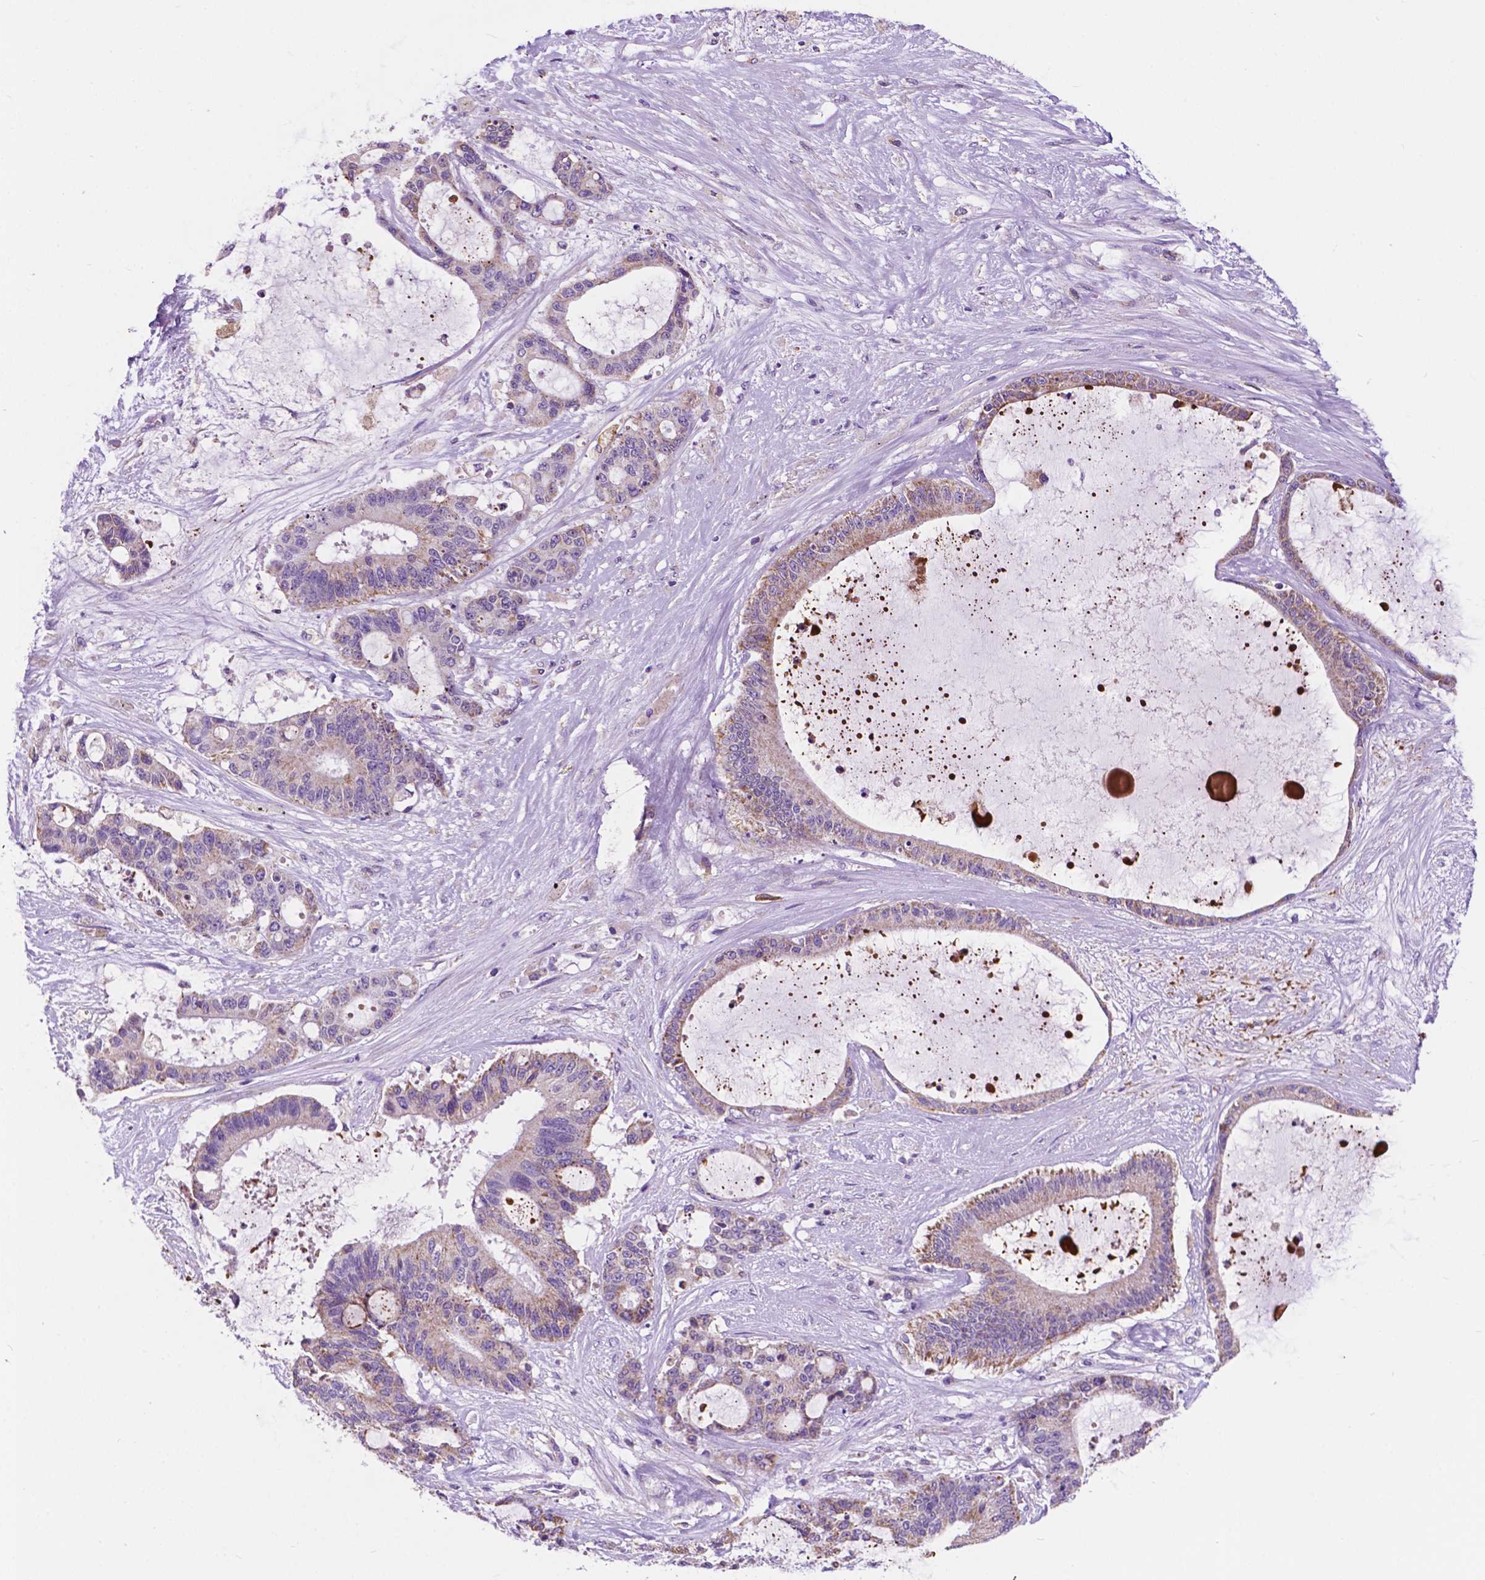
{"staining": {"intensity": "weak", "quantity": "<25%", "location": "cytoplasmic/membranous"}, "tissue": "liver cancer", "cell_type": "Tumor cells", "image_type": "cancer", "snomed": [{"axis": "morphology", "description": "Normal tissue, NOS"}, {"axis": "morphology", "description": "Cholangiocarcinoma"}, {"axis": "topography", "description": "Liver"}, {"axis": "topography", "description": "Peripheral nerve tissue"}], "caption": "Protein analysis of liver cancer (cholangiocarcinoma) reveals no significant expression in tumor cells.", "gene": "TRPV5", "patient": {"sex": "female", "age": 73}}